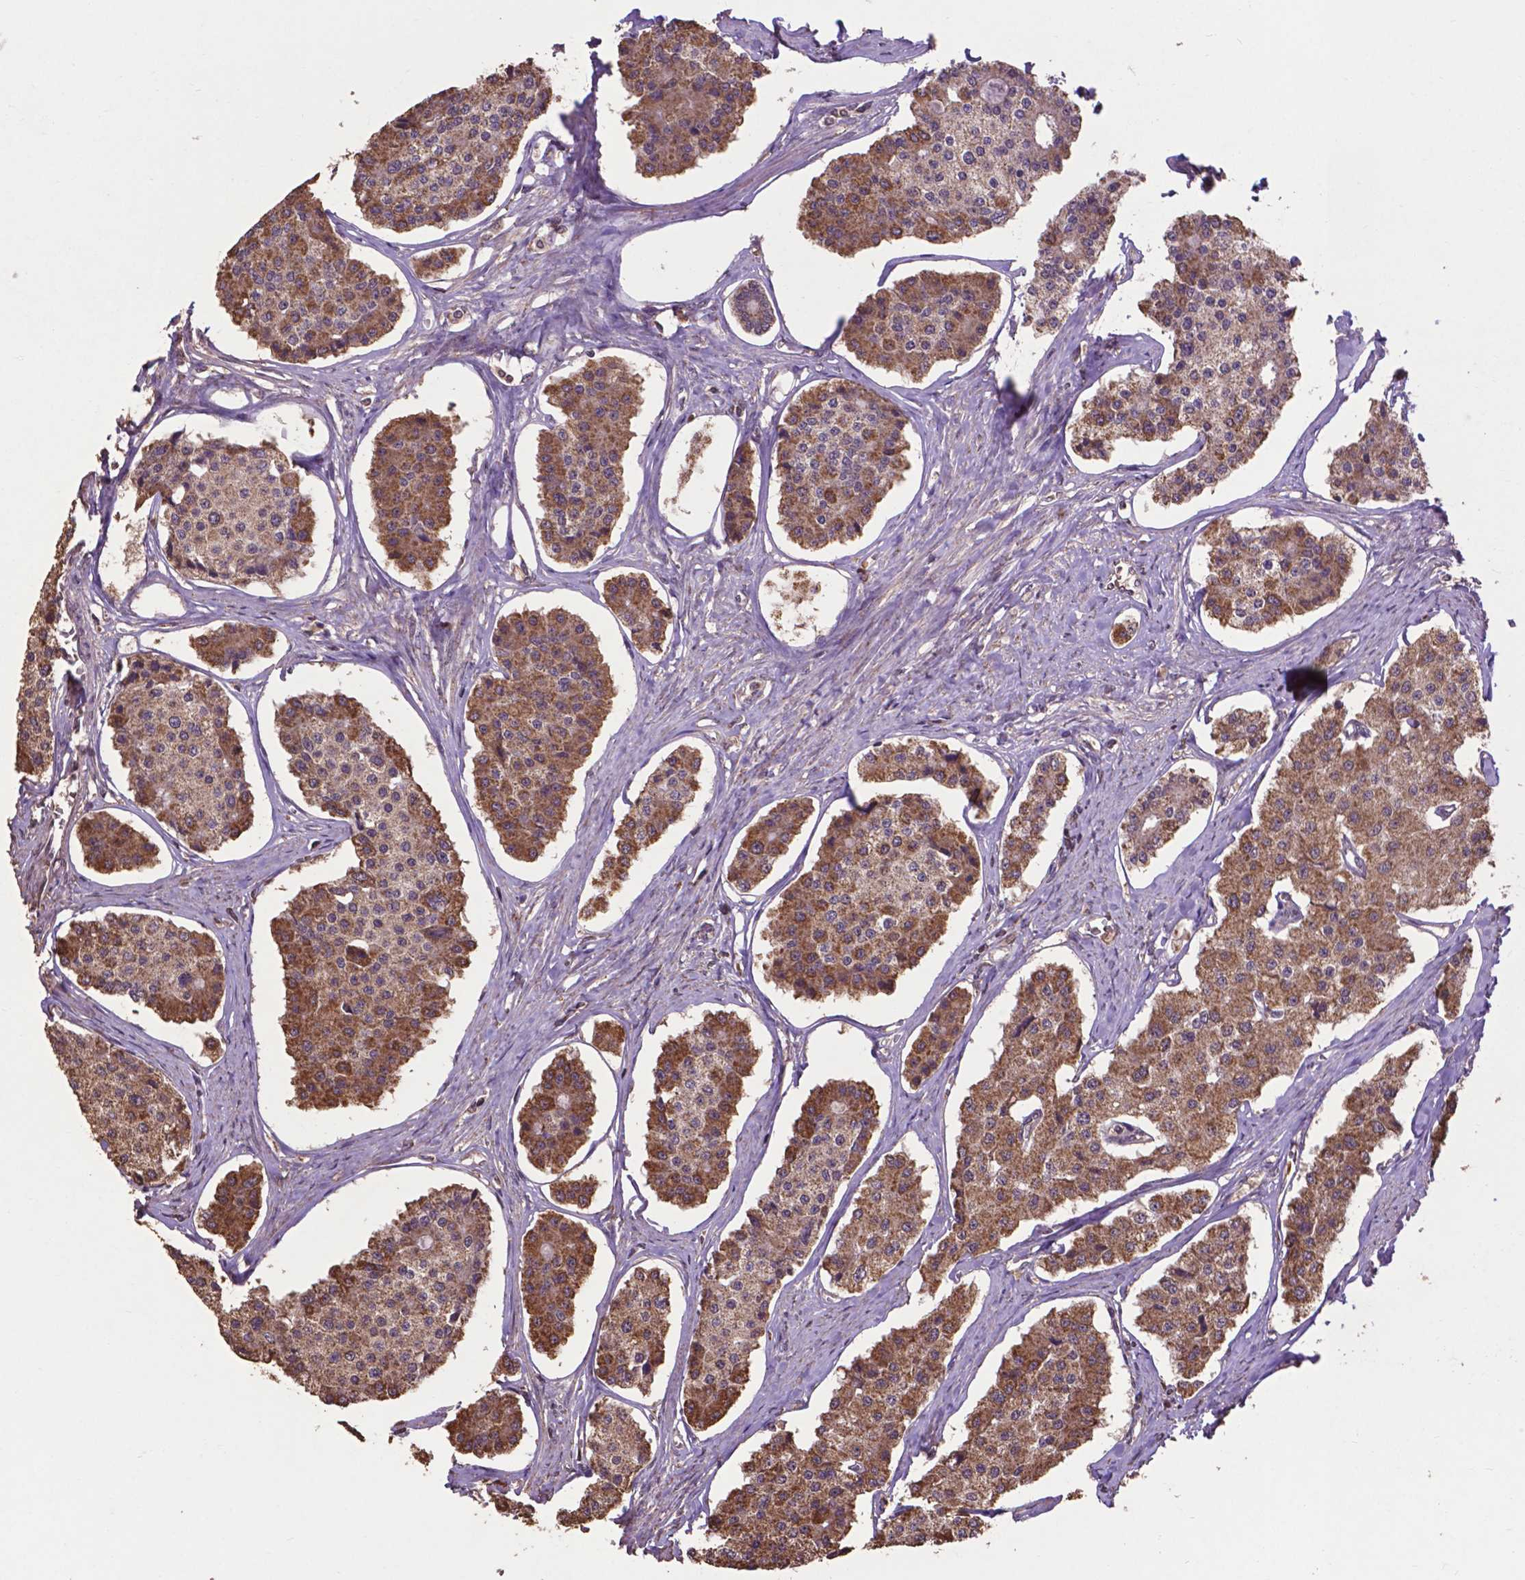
{"staining": {"intensity": "moderate", "quantity": ">75%", "location": "cytoplasmic/membranous"}, "tissue": "carcinoid", "cell_type": "Tumor cells", "image_type": "cancer", "snomed": [{"axis": "morphology", "description": "Carcinoid, malignant, NOS"}, {"axis": "topography", "description": "Small intestine"}], "caption": "Tumor cells show moderate cytoplasmic/membranous staining in about >75% of cells in malignant carcinoid.", "gene": "DCAF1", "patient": {"sex": "female", "age": 65}}